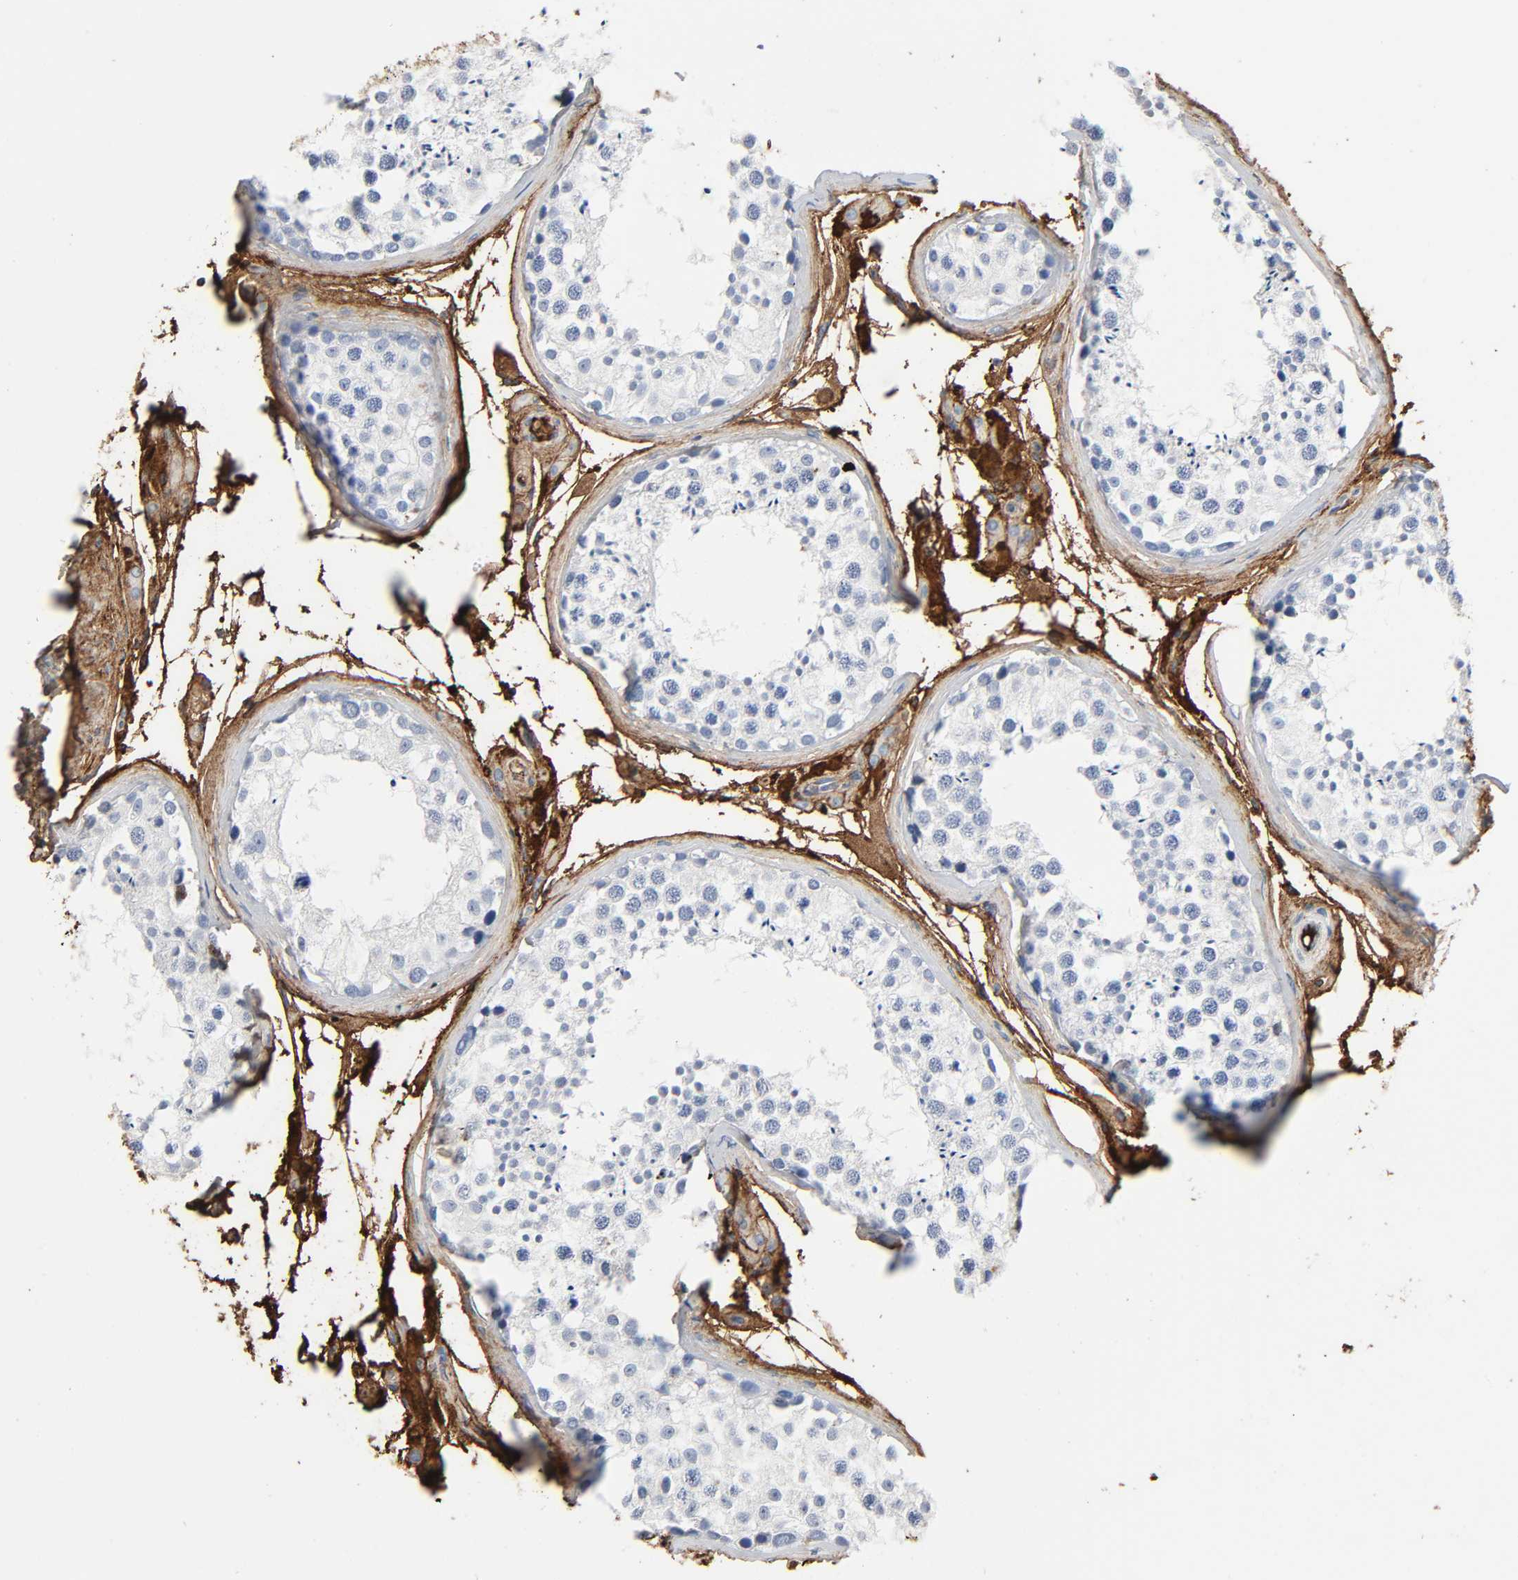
{"staining": {"intensity": "moderate", "quantity": "<25%", "location": "cytoplasmic/membranous"}, "tissue": "testis", "cell_type": "Cells in seminiferous ducts", "image_type": "normal", "snomed": [{"axis": "morphology", "description": "Normal tissue, NOS"}, {"axis": "topography", "description": "Testis"}], "caption": "Testis stained with immunohistochemistry (IHC) shows moderate cytoplasmic/membranous positivity in about <25% of cells in seminiferous ducts. (DAB IHC, brown staining for protein, blue staining for nuclei).", "gene": "C3", "patient": {"sex": "male", "age": 46}}